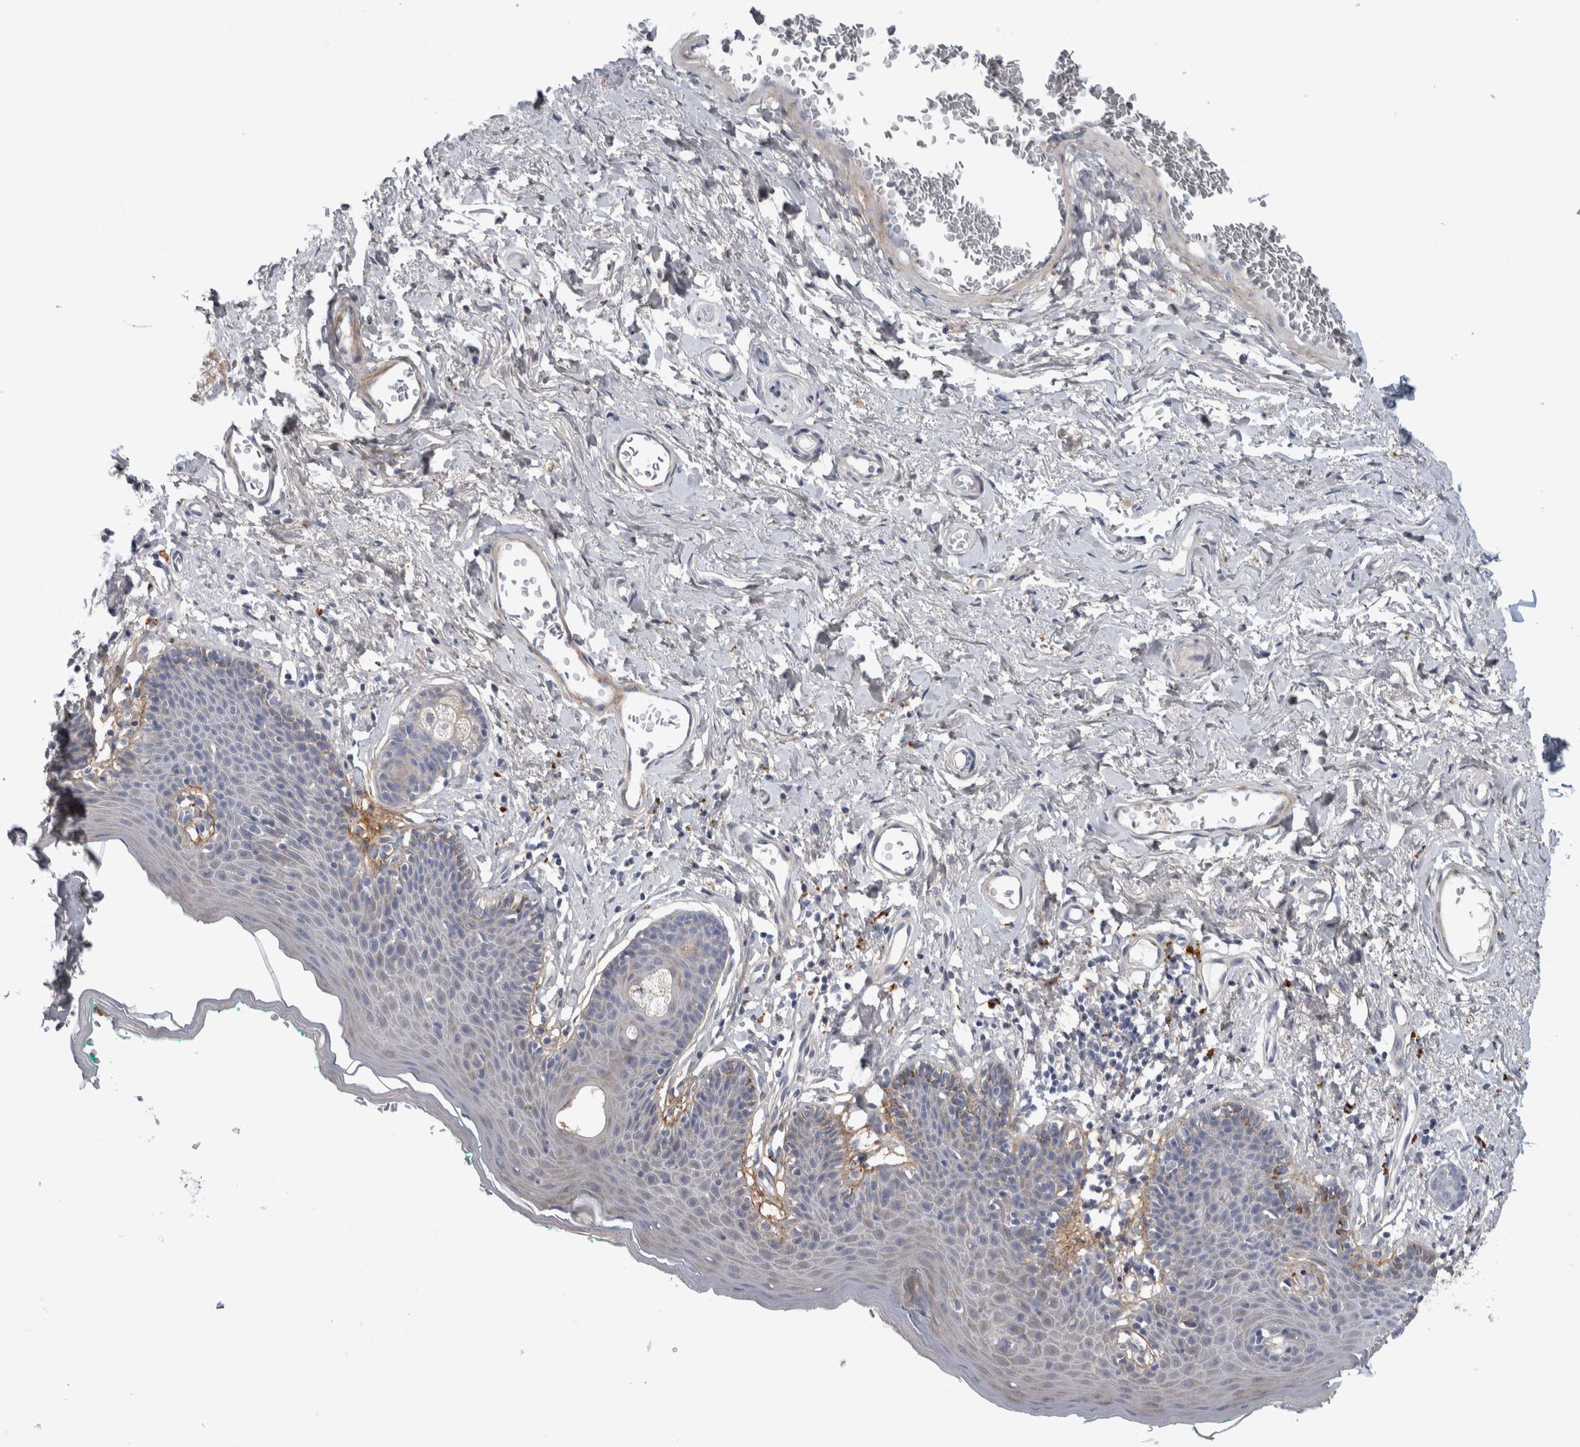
{"staining": {"intensity": "moderate", "quantity": "<25%", "location": "cytoplasmic/membranous"}, "tissue": "skin", "cell_type": "Epidermal cells", "image_type": "normal", "snomed": [{"axis": "morphology", "description": "Normal tissue, NOS"}, {"axis": "topography", "description": "Vulva"}], "caption": "Immunohistochemical staining of normal skin demonstrates low levels of moderate cytoplasmic/membranous positivity in about <25% of epidermal cells.", "gene": "ATXN2", "patient": {"sex": "female", "age": 66}}